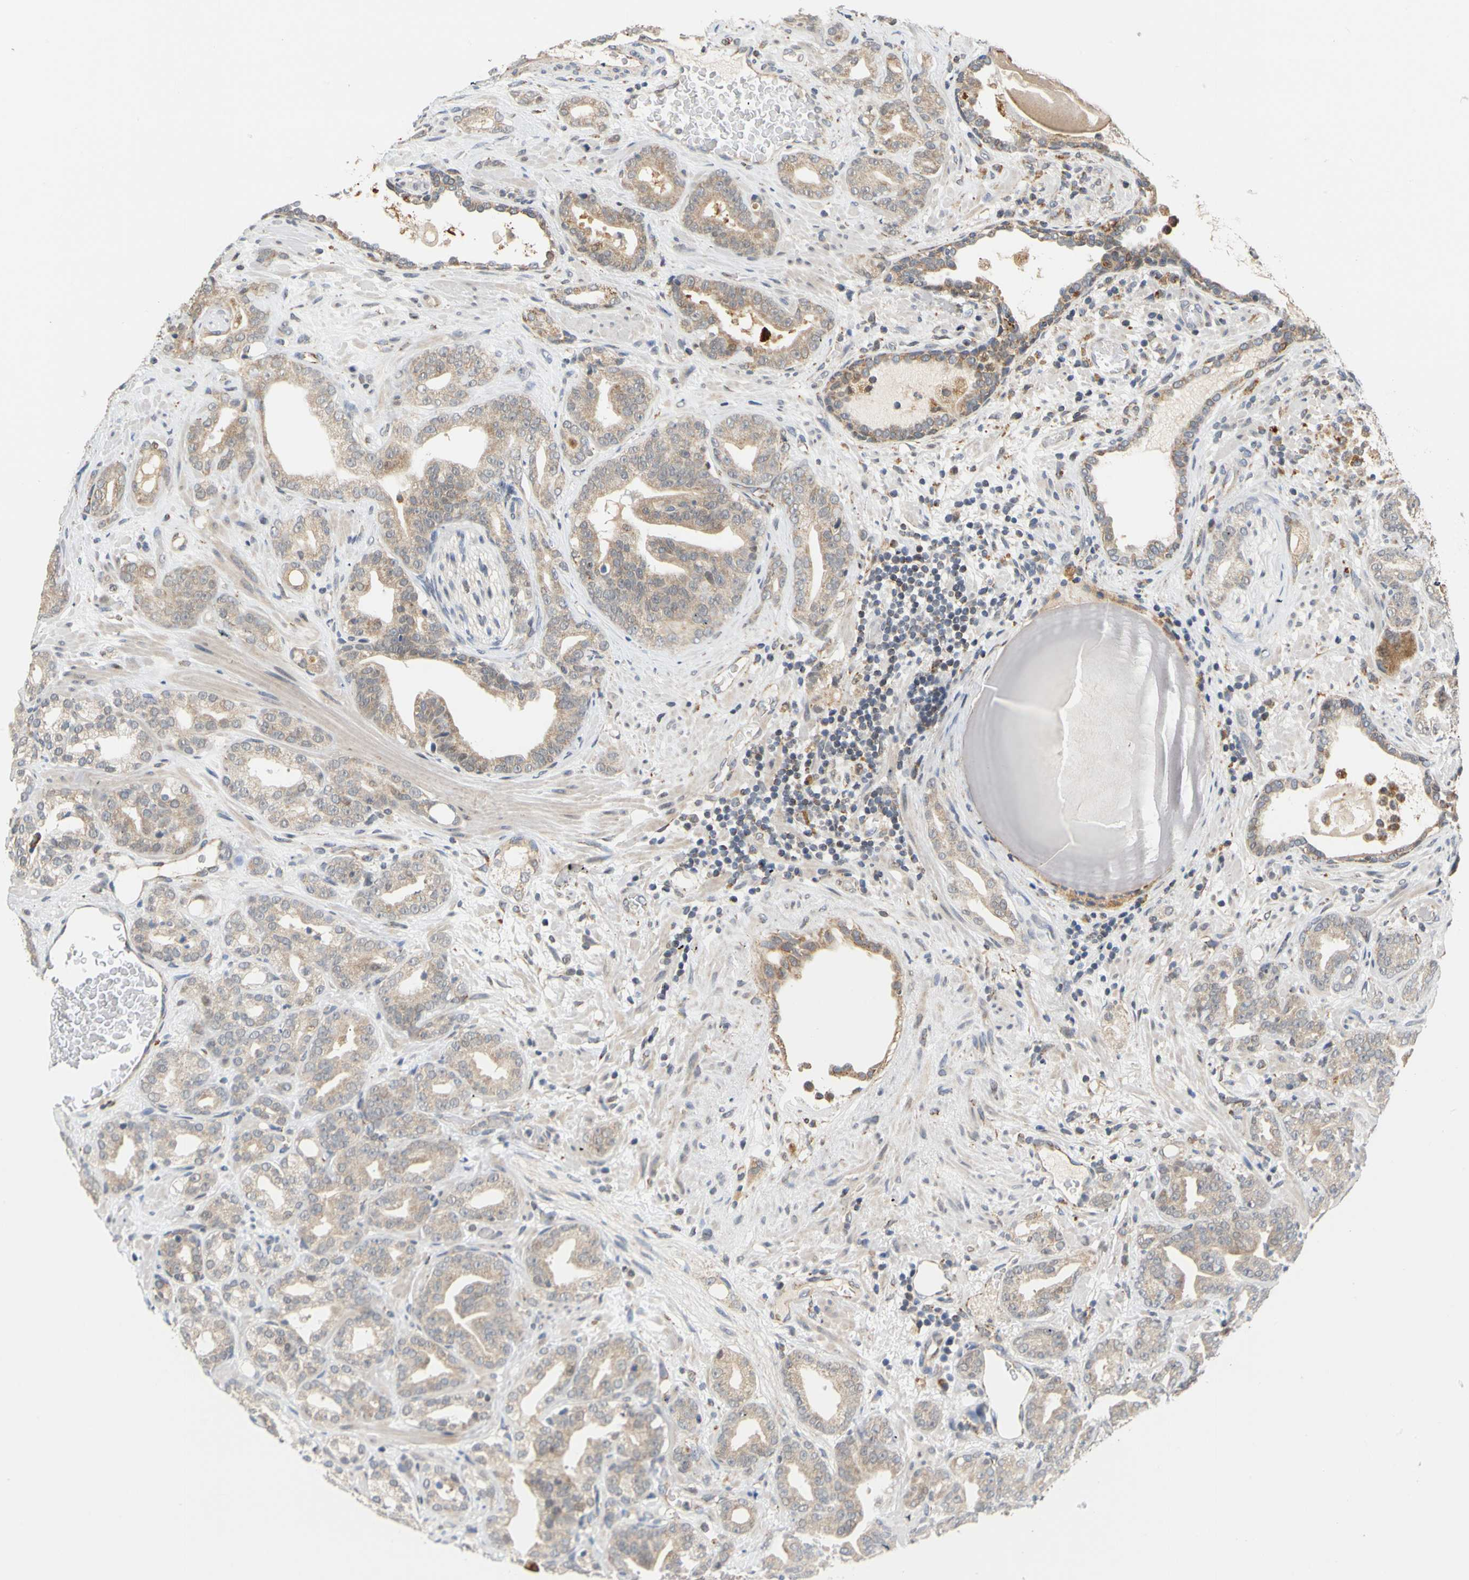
{"staining": {"intensity": "weak", "quantity": ">75%", "location": "cytoplasmic/membranous"}, "tissue": "prostate cancer", "cell_type": "Tumor cells", "image_type": "cancer", "snomed": [{"axis": "morphology", "description": "Adenocarcinoma, Low grade"}, {"axis": "topography", "description": "Prostate"}], "caption": "This micrograph displays immunohistochemistry staining of human prostate low-grade adenocarcinoma, with low weak cytoplasmic/membranous staining in approximately >75% of tumor cells.", "gene": "SFXN3", "patient": {"sex": "male", "age": 63}}